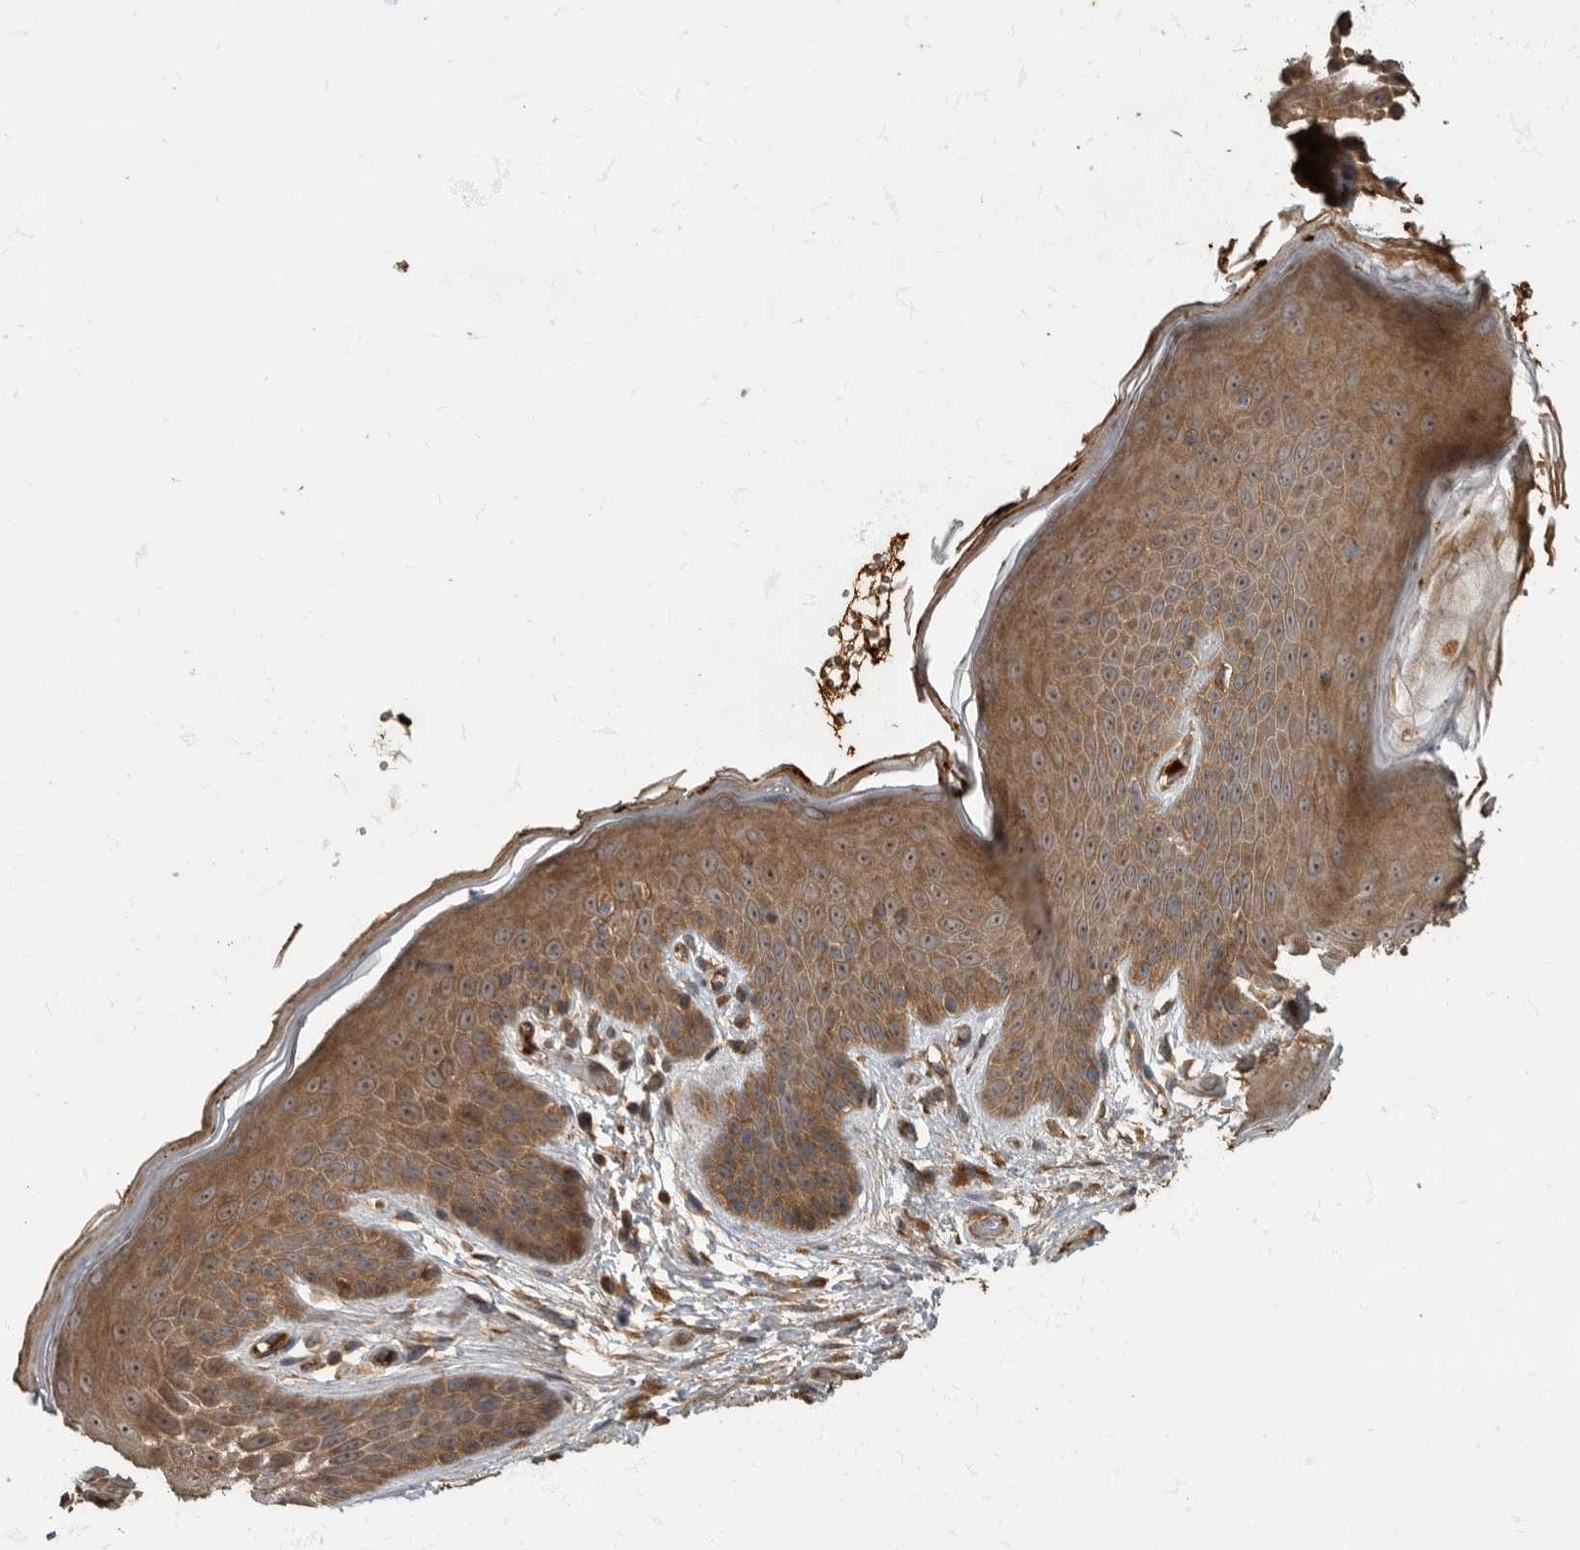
{"staining": {"intensity": "moderate", "quantity": ">75%", "location": "cytoplasmic/membranous,nuclear"}, "tissue": "skin", "cell_type": "Epidermal cells", "image_type": "normal", "snomed": [{"axis": "morphology", "description": "Normal tissue, NOS"}, {"axis": "topography", "description": "Anal"}], "caption": "High-magnification brightfield microscopy of unremarkable skin stained with DAB (brown) and counterstained with hematoxylin (blue). epidermal cells exhibit moderate cytoplasmic/membranous,nuclear positivity is identified in about>75% of cells. (DAB IHC, brown staining for protein, blue staining for nuclei).", "gene": "DAAM1", "patient": {"sex": "male", "age": 74}}